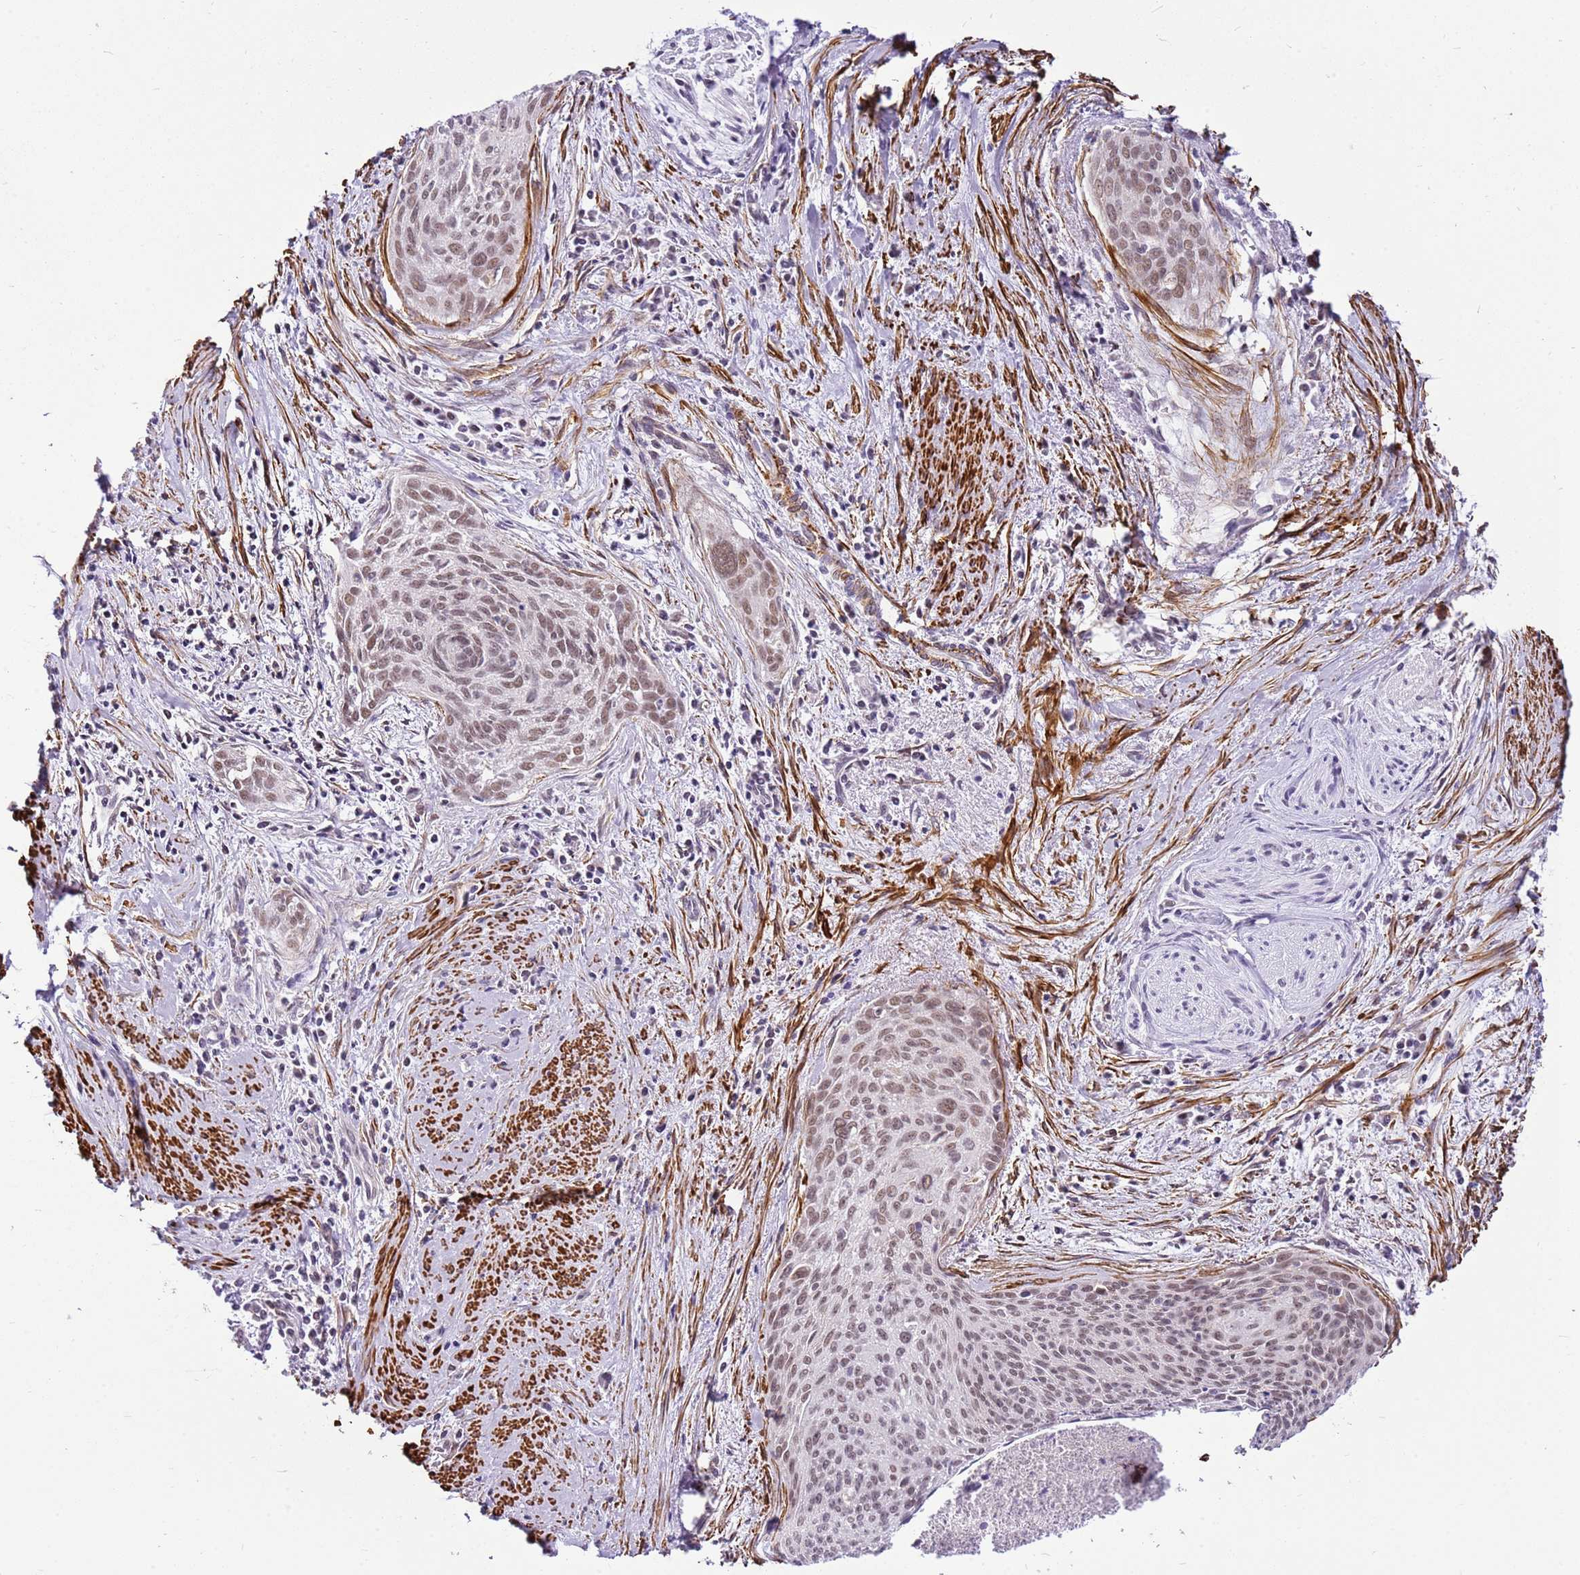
{"staining": {"intensity": "weak", "quantity": ">75%", "location": "nuclear"}, "tissue": "cervical cancer", "cell_type": "Tumor cells", "image_type": "cancer", "snomed": [{"axis": "morphology", "description": "Squamous cell carcinoma, NOS"}, {"axis": "topography", "description": "Cervix"}], "caption": "Human cervical cancer stained for a protein (brown) reveals weak nuclear positive positivity in about >75% of tumor cells.", "gene": "SMIM4", "patient": {"sex": "female", "age": 55}}